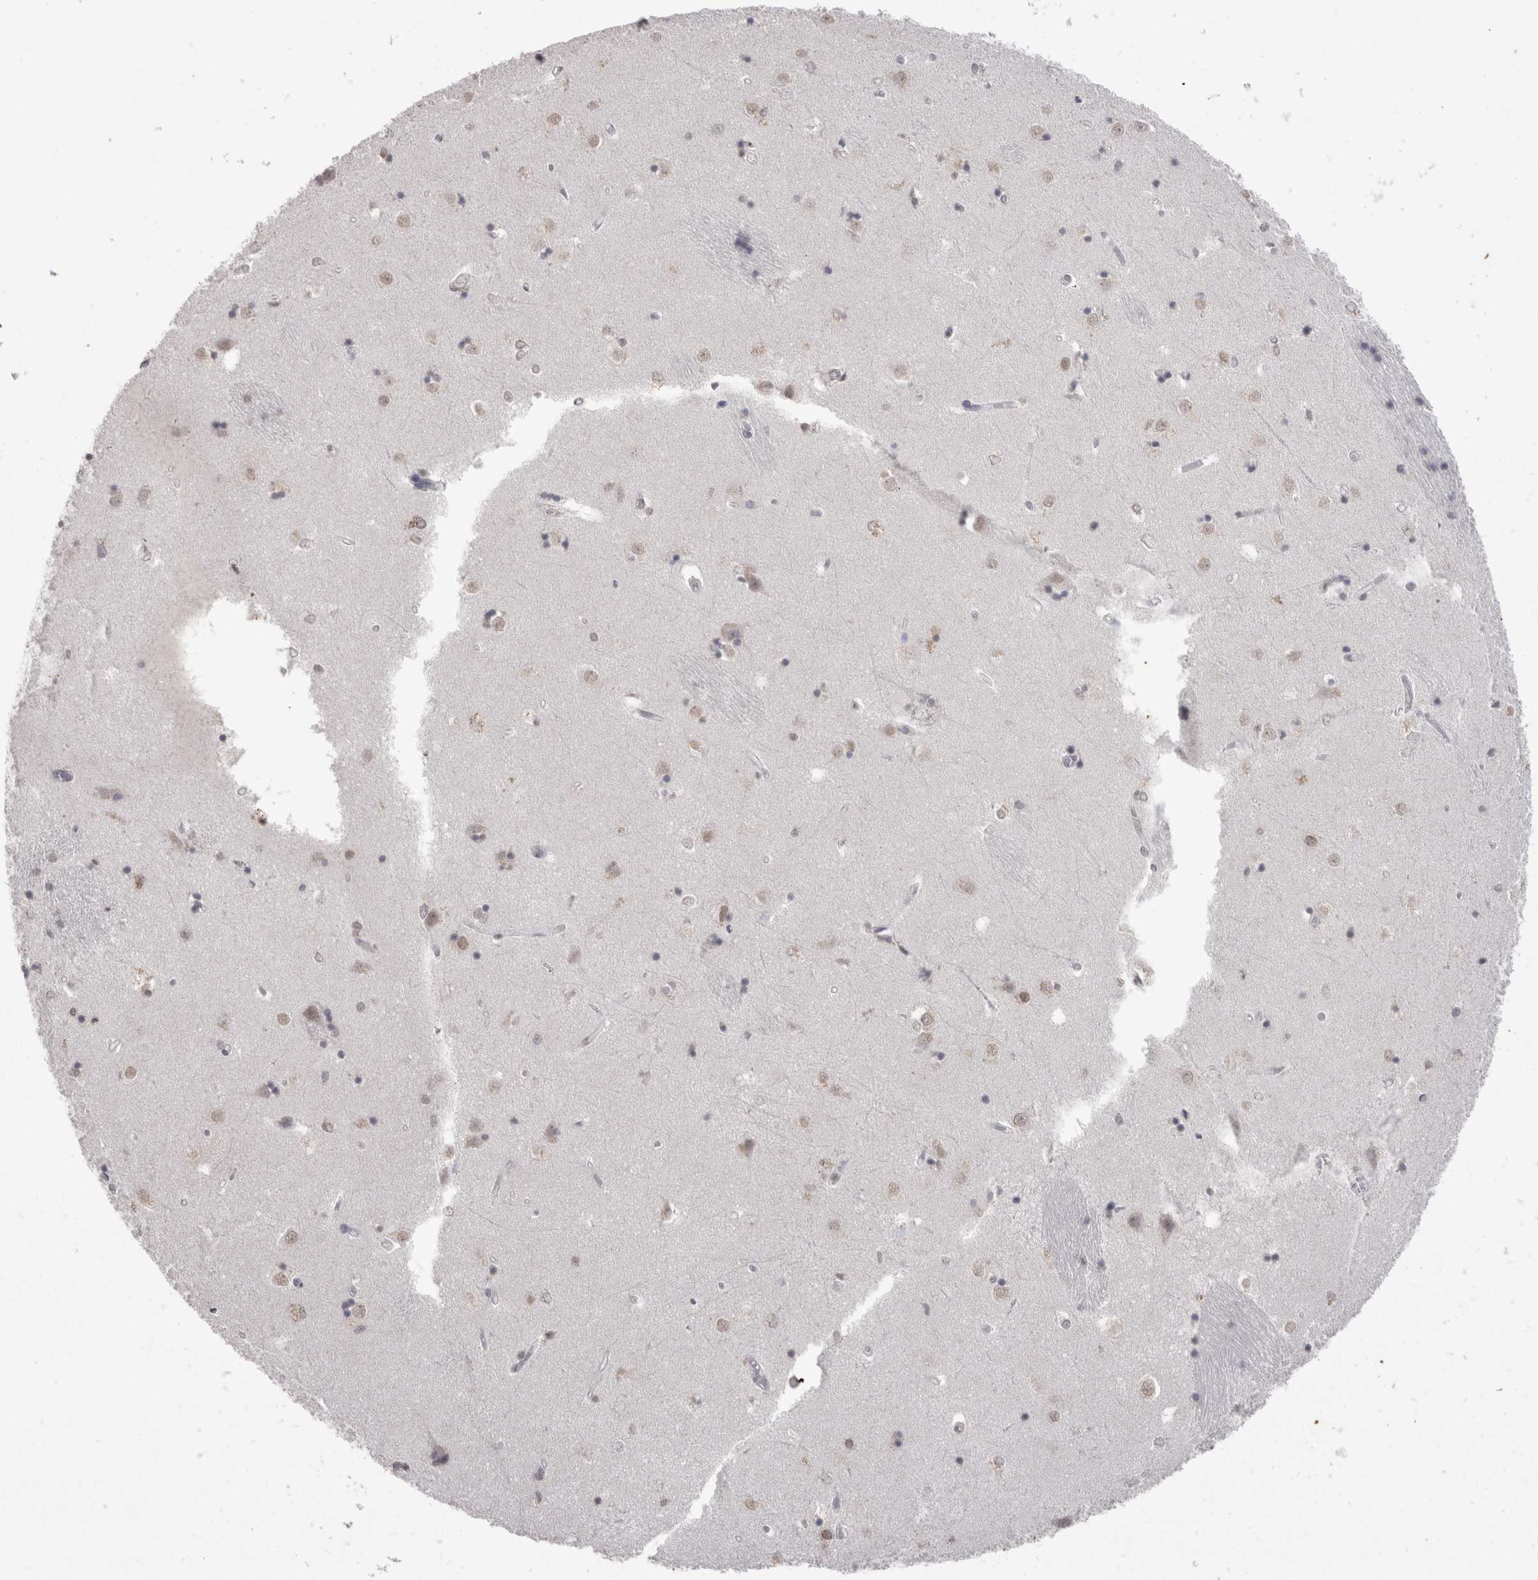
{"staining": {"intensity": "weak", "quantity": "25%-75%", "location": "nuclear"}, "tissue": "caudate", "cell_type": "Glial cells", "image_type": "normal", "snomed": [{"axis": "morphology", "description": "Normal tissue, NOS"}, {"axis": "topography", "description": "Lateral ventricle wall"}], "caption": "A low amount of weak nuclear staining is present in approximately 25%-75% of glial cells in unremarkable caudate.", "gene": "DDX4", "patient": {"sex": "male", "age": 45}}